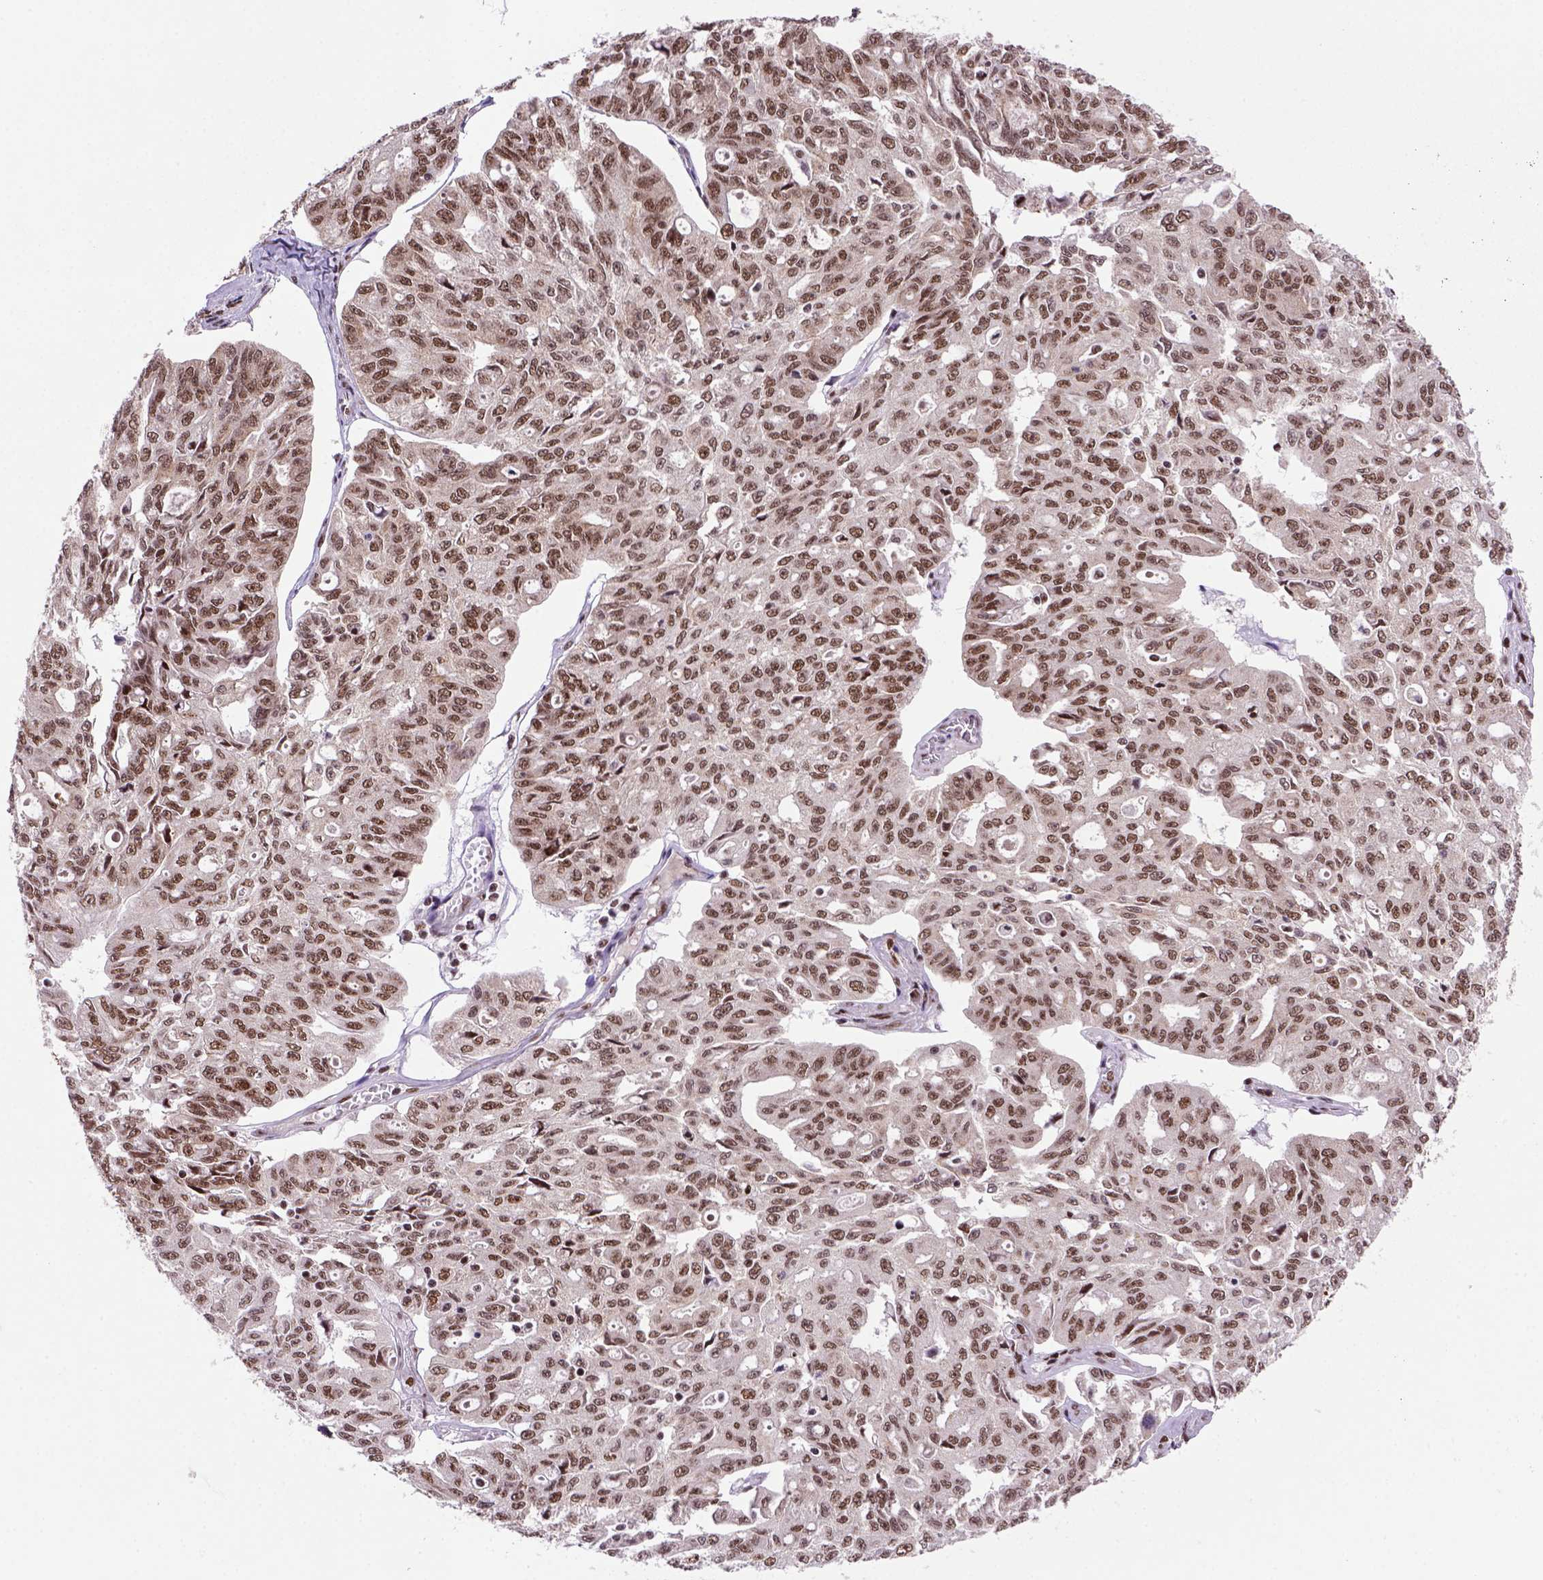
{"staining": {"intensity": "moderate", "quantity": ">75%", "location": "nuclear"}, "tissue": "ovarian cancer", "cell_type": "Tumor cells", "image_type": "cancer", "snomed": [{"axis": "morphology", "description": "Carcinoma, endometroid"}, {"axis": "topography", "description": "Ovary"}], "caption": "Immunohistochemical staining of endometroid carcinoma (ovarian) displays moderate nuclear protein staining in about >75% of tumor cells.", "gene": "NSMCE2", "patient": {"sex": "female", "age": 65}}